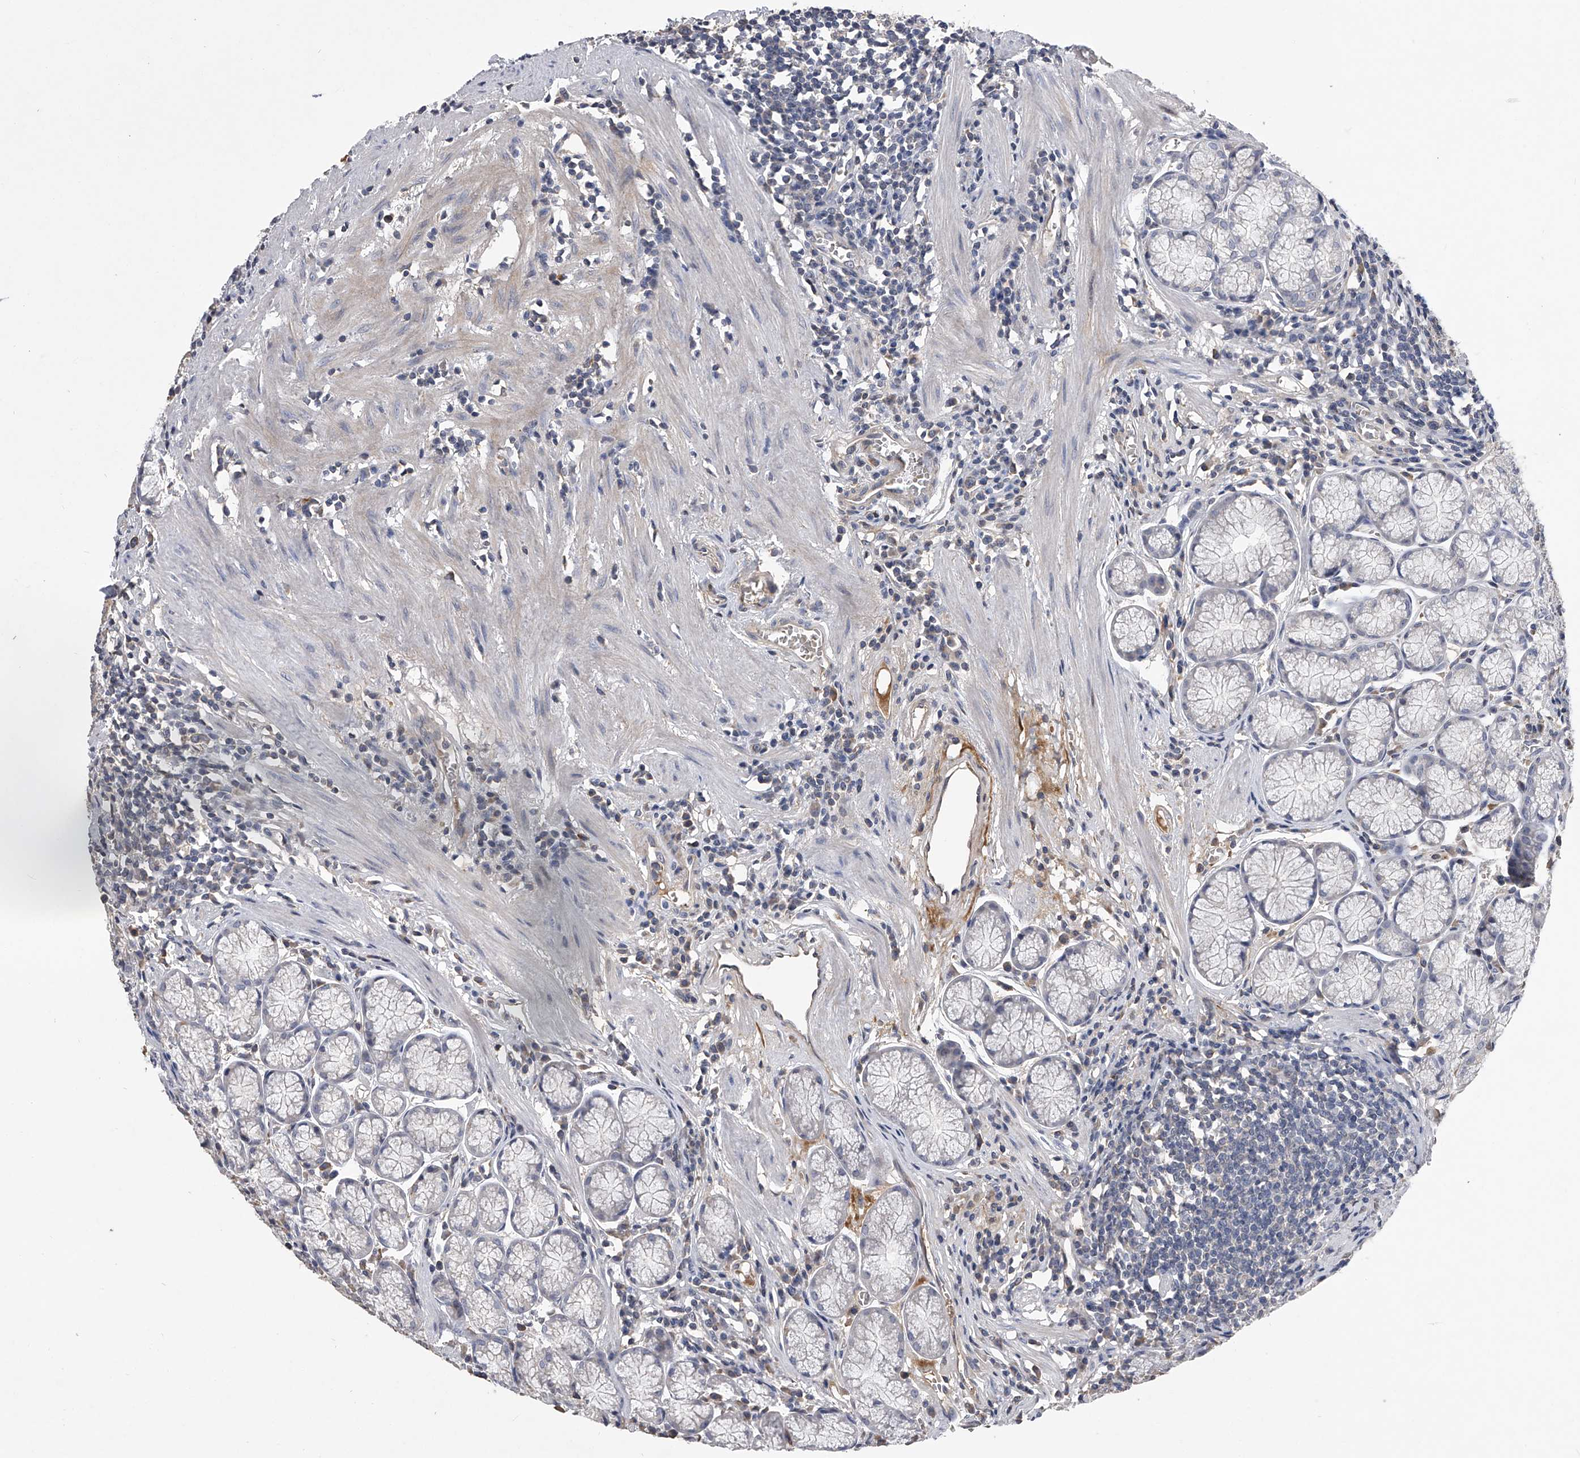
{"staining": {"intensity": "moderate", "quantity": "<25%", "location": "cytoplasmic/membranous"}, "tissue": "stomach", "cell_type": "Glandular cells", "image_type": "normal", "snomed": [{"axis": "morphology", "description": "Normal tissue, NOS"}, {"axis": "topography", "description": "Stomach"}], "caption": "A histopathology image showing moderate cytoplasmic/membranous positivity in about <25% of glandular cells in normal stomach, as visualized by brown immunohistochemical staining.", "gene": "MDN1", "patient": {"sex": "male", "age": 55}}